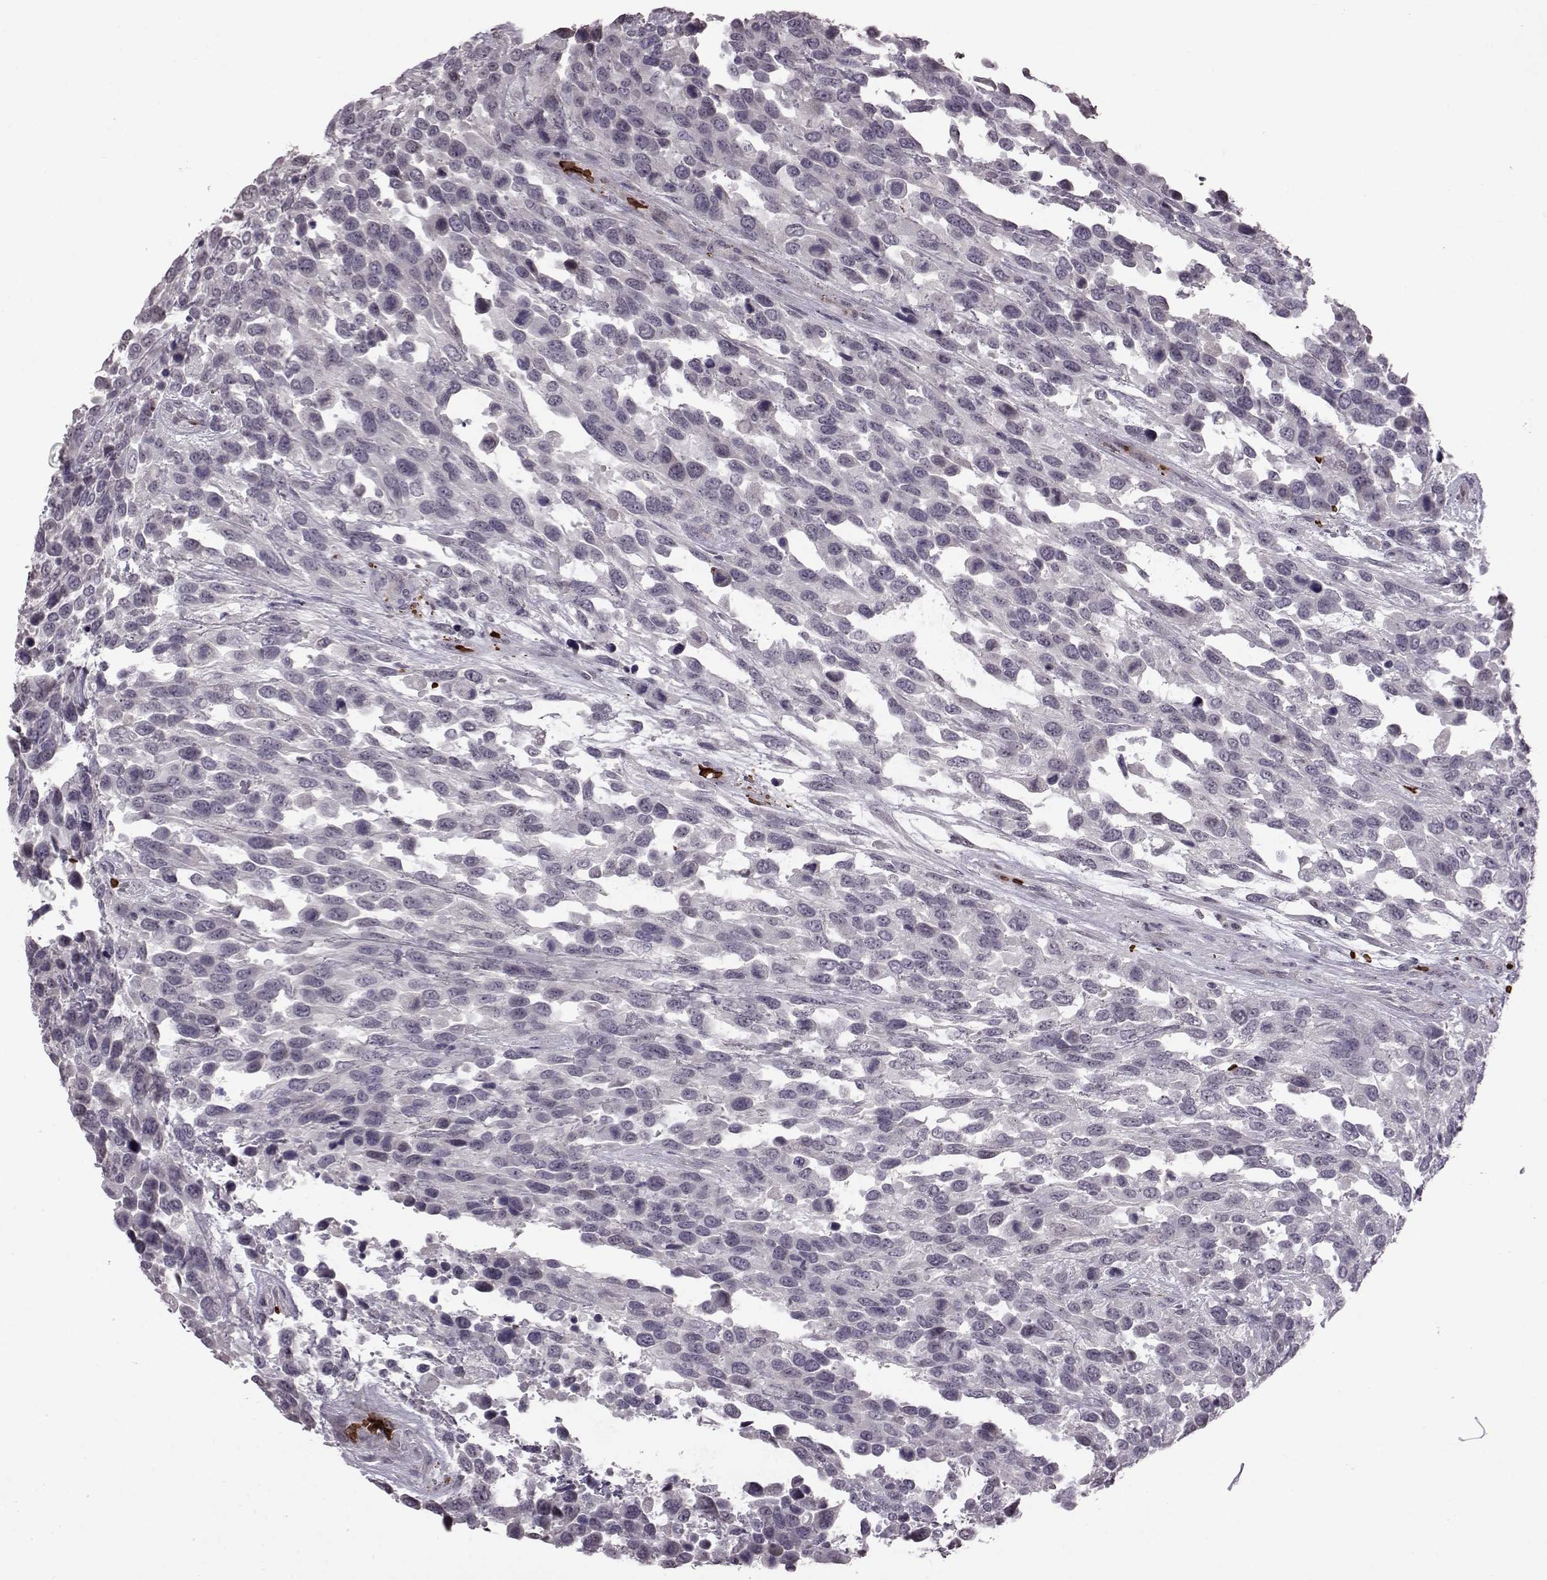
{"staining": {"intensity": "negative", "quantity": "none", "location": "none"}, "tissue": "urothelial cancer", "cell_type": "Tumor cells", "image_type": "cancer", "snomed": [{"axis": "morphology", "description": "Urothelial carcinoma, High grade"}, {"axis": "topography", "description": "Urinary bladder"}], "caption": "IHC of high-grade urothelial carcinoma displays no expression in tumor cells. Nuclei are stained in blue.", "gene": "PROP1", "patient": {"sex": "female", "age": 70}}